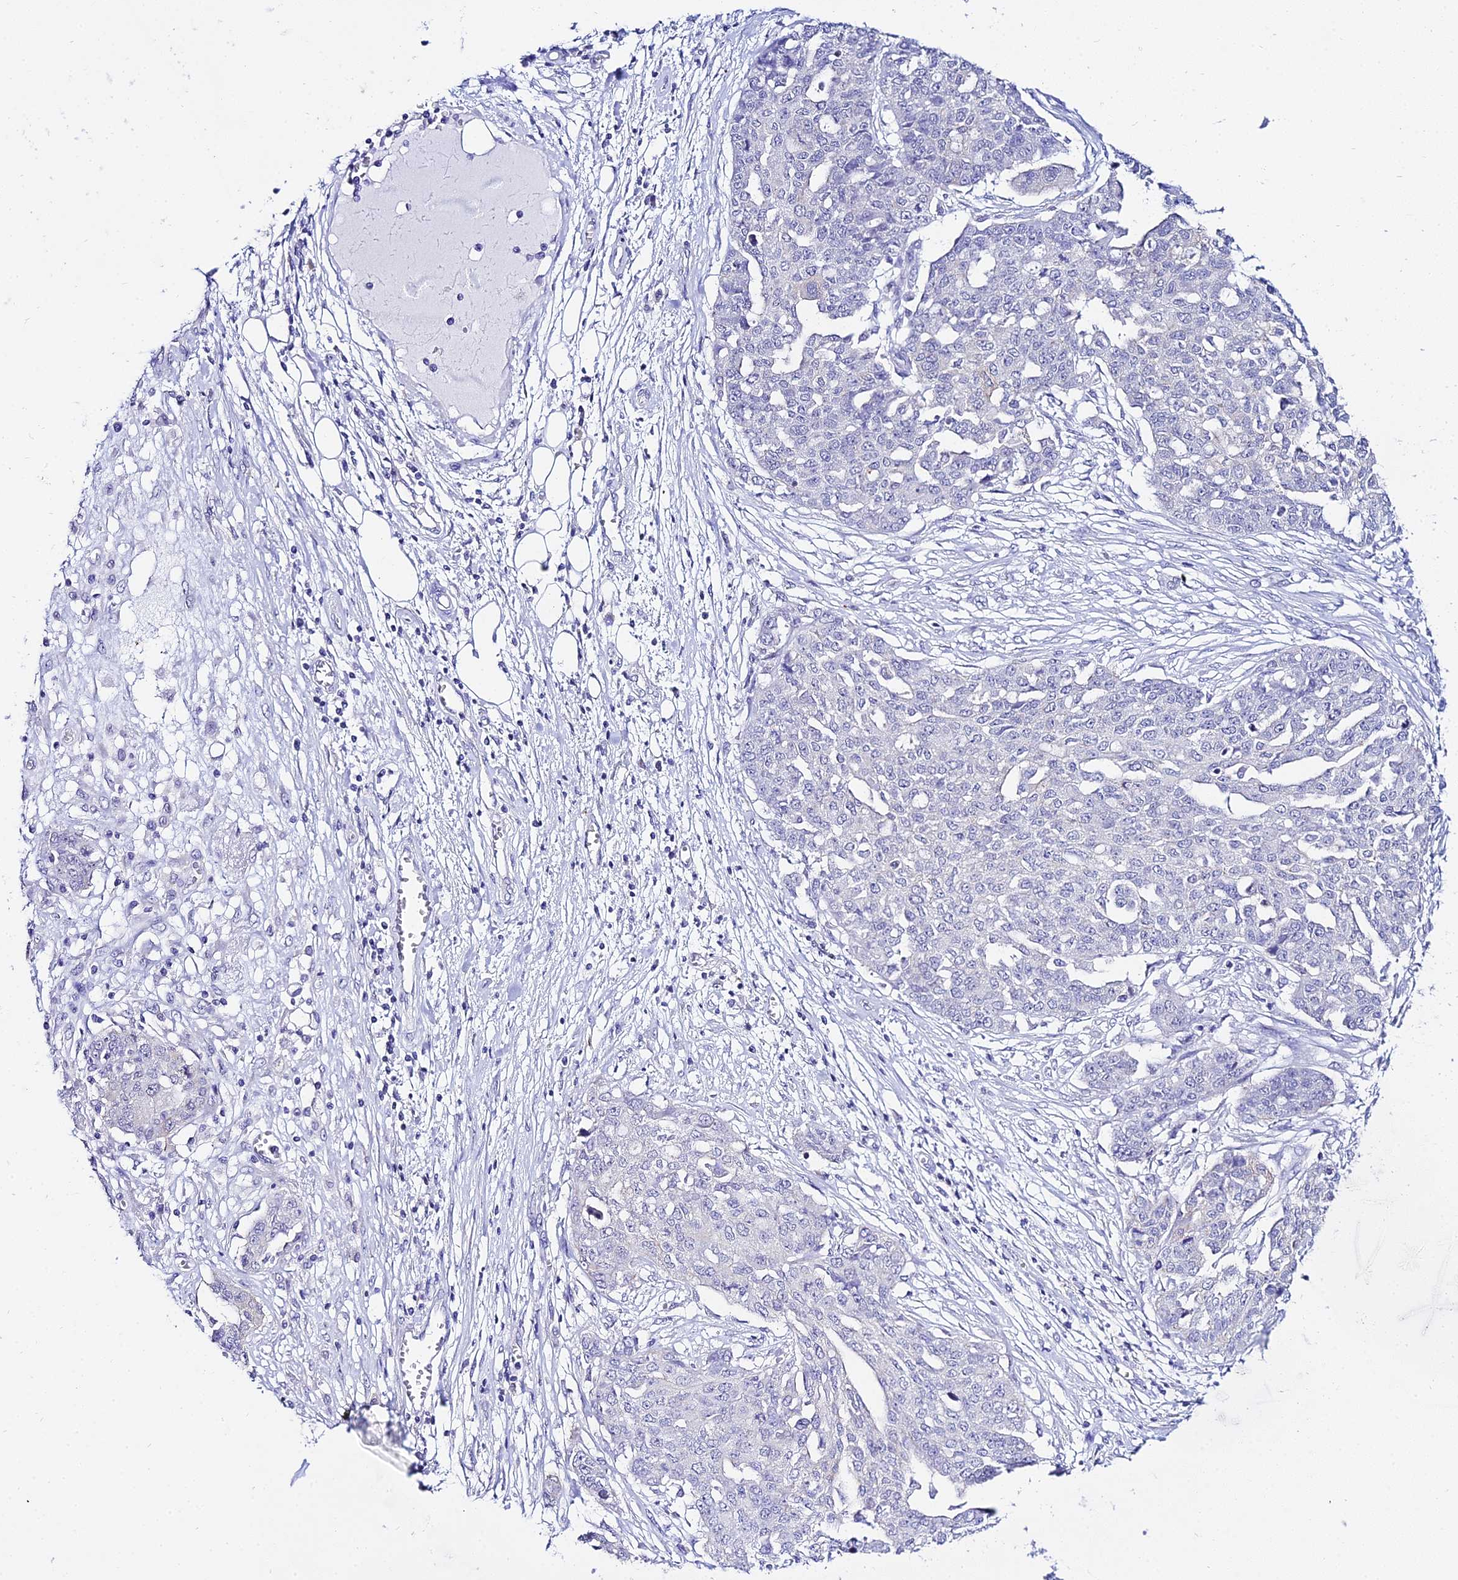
{"staining": {"intensity": "negative", "quantity": "none", "location": "none"}, "tissue": "ovarian cancer", "cell_type": "Tumor cells", "image_type": "cancer", "snomed": [{"axis": "morphology", "description": "Cystadenocarcinoma, serous, NOS"}, {"axis": "topography", "description": "Soft tissue"}, {"axis": "topography", "description": "Ovary"}], "caption": "IHC of human ovarian cancer (serous cystadenocarcinoma) displays no staining in tumor cells.", "gene": "ATG16L2", "patient": {"sex": "female", "age": 57}}